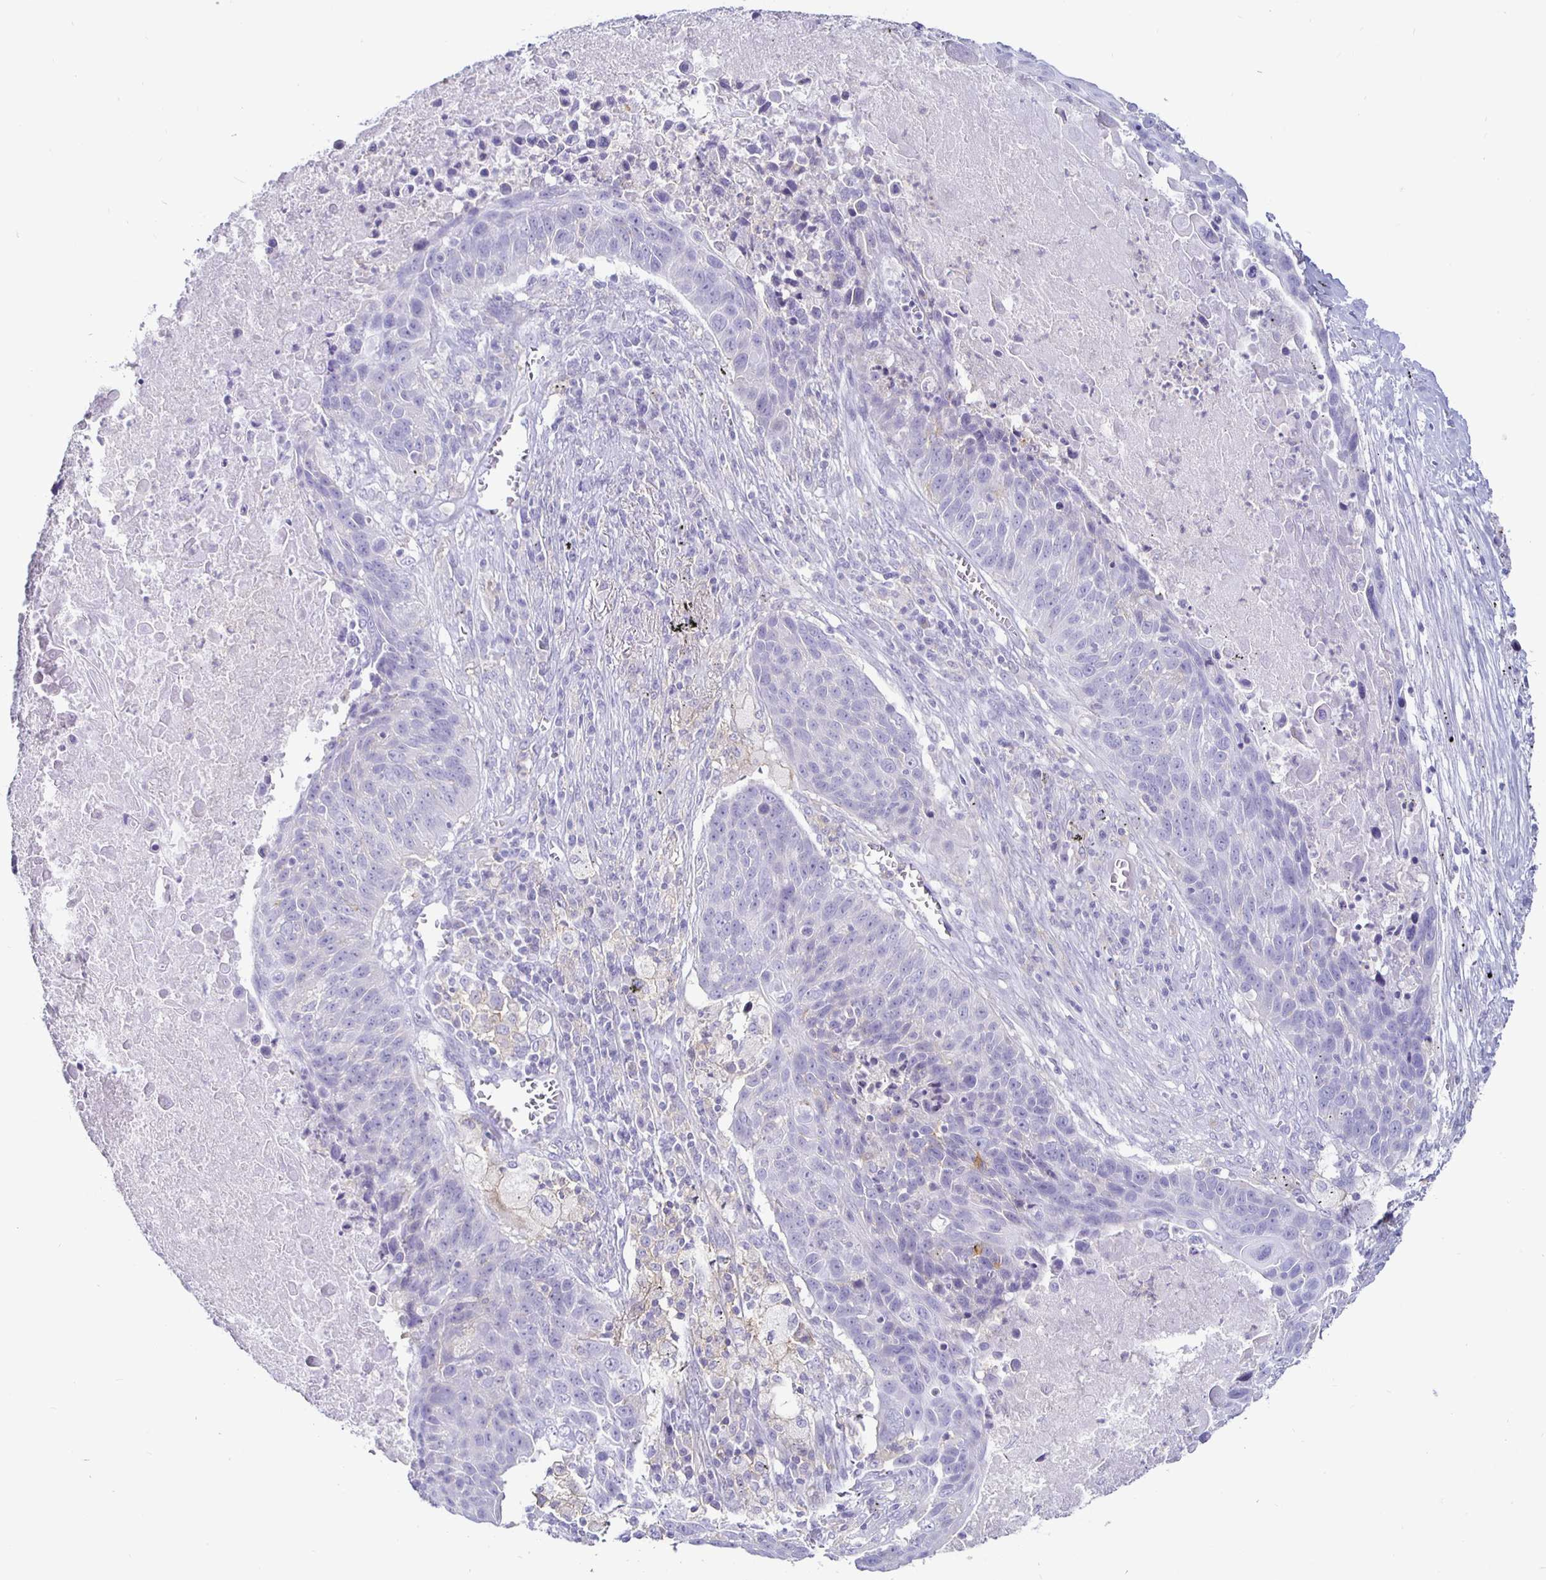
{"staining": {"intensity": "negative", "quantity": "none", "location": "none"}, "tissue": "lung cancer", "cell_type": "Tumor cells", "image_type": "cancer", "snomed": [{"axis": "morphology", "description": "Squamous cell carcinoma, NOS"}, {"axis": "topography", "description": "Lung"}], "caption": "The IHC photomicrograph has no significant positivity in tumor cells of lung squamous cell carcinoma tissue.", "gene": "SIRPA", "patient": {"sex": "male", "age": 78}}